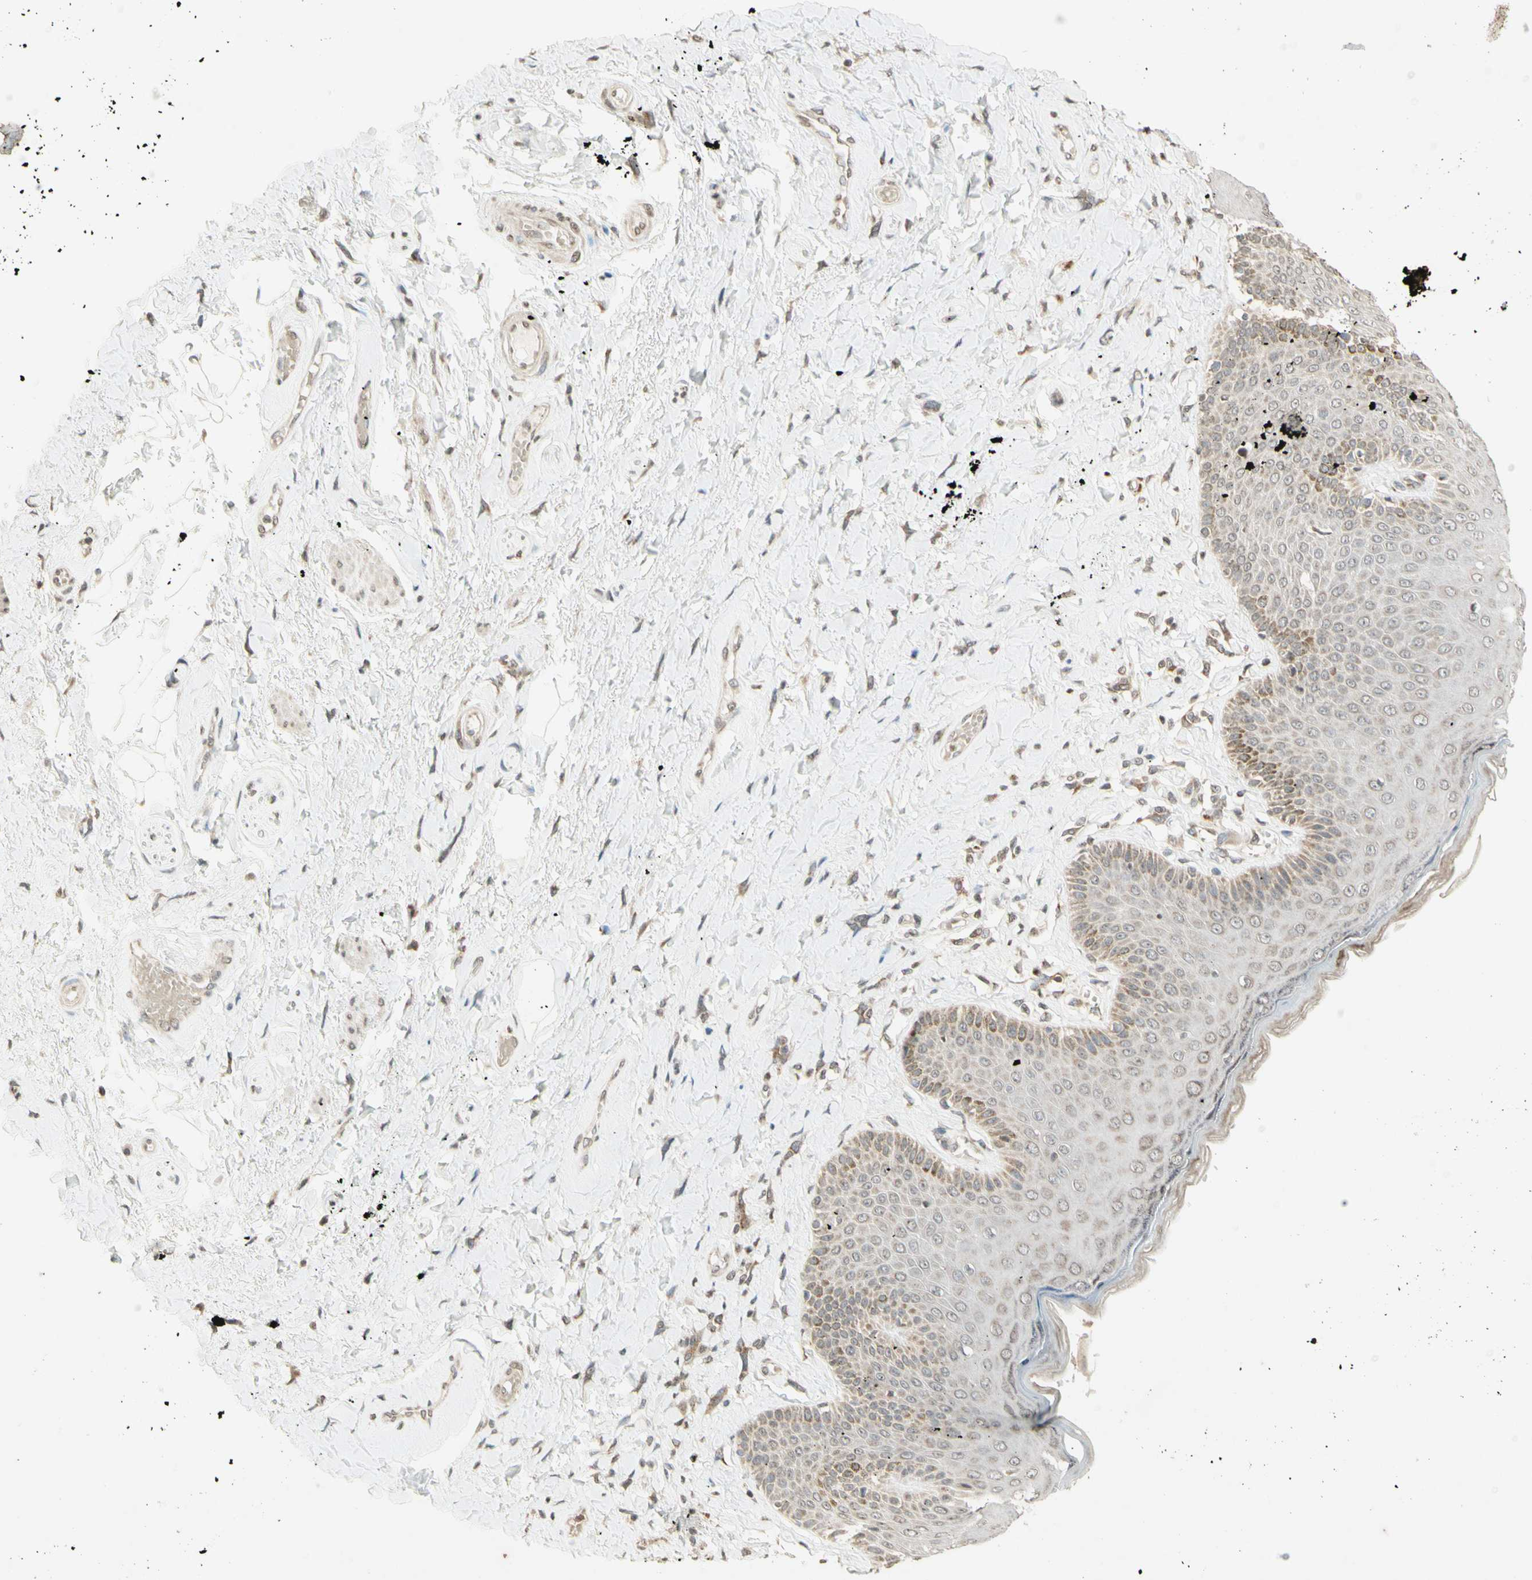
{"staining": {"intensity": "weak", "quantity": "25%-75%", "location": "cytoplasmic/membranous"}, "tissue": "skin", "cell_type": "Epidermal cells", "image_type": "normal", "snomed": [{"axis": "morphology", "description": "Normal tissue, NOS"}, {"axis": "topography", "description": "Anal"}], "caption": "A low amount of weak cytoplasmic/membranous positivity is present in about 25%-75% of epidermal cells in normal skin. The protein is shown in brown color, while the nuclei are stained blue.", "gene": "CCNI", "patient": {"sex": "male", "age": 69}}